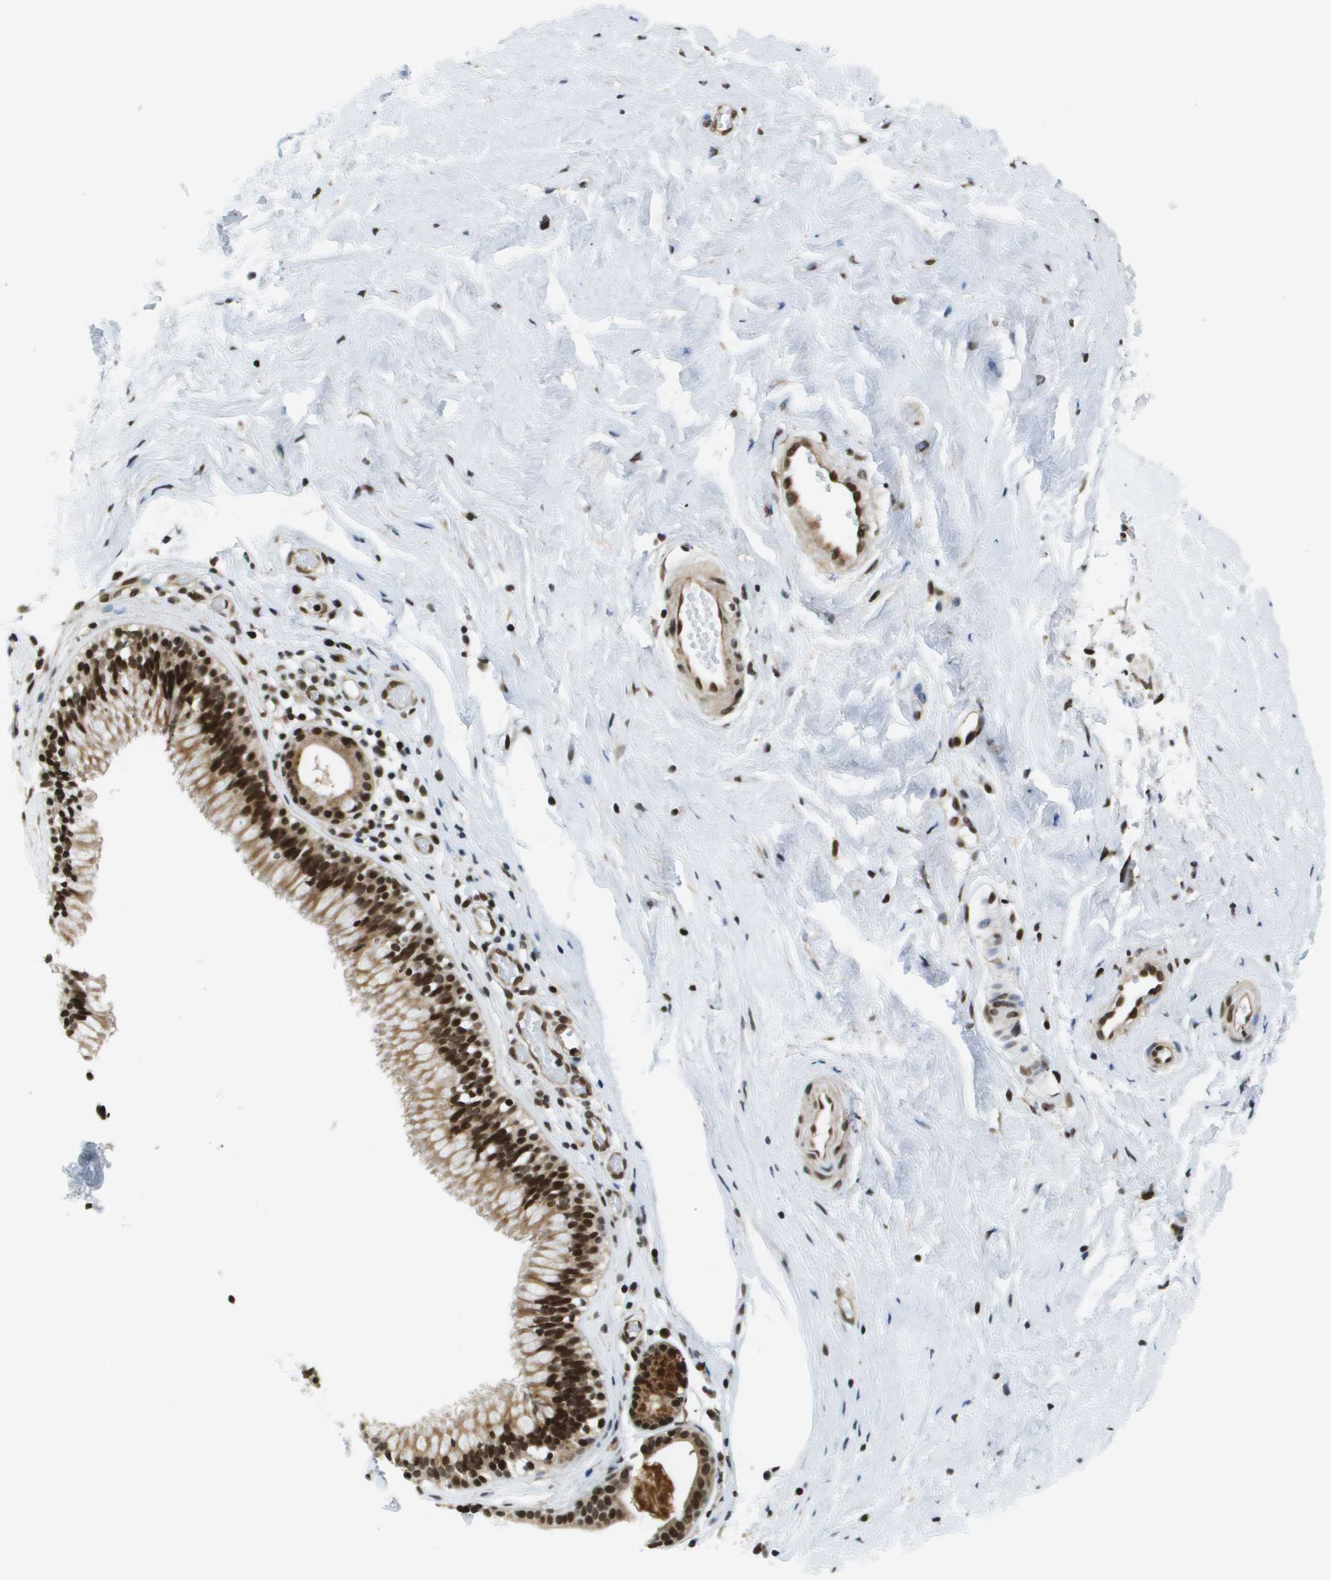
{"staining": {"intensity": "strong", "quantity": ">75%", "location": "cytoplasmic/membranous,nuclear"}, "tissue": "nasopharynx", "cell_type": "Respiratory epithelial cells", "image_type": "normal", "snomed": [{"axis": "morphology", "description": "Normal tissue, NOS"}, {"axis": "morphology", "description": "Inflammation, NOS"}, {"axis": "topography", "description": "Nasopharynx"}], "caption": "This photomicrograph exhibits immunohistochemistry (IHC) staining of normal nasopharynx, with high strong cytoplasmic/membranous,nuclear expression in approximately >75% of respiratory epithelial cells.", "gene": "RECQL4", "patient": {"sex": "male", "age": 48}}